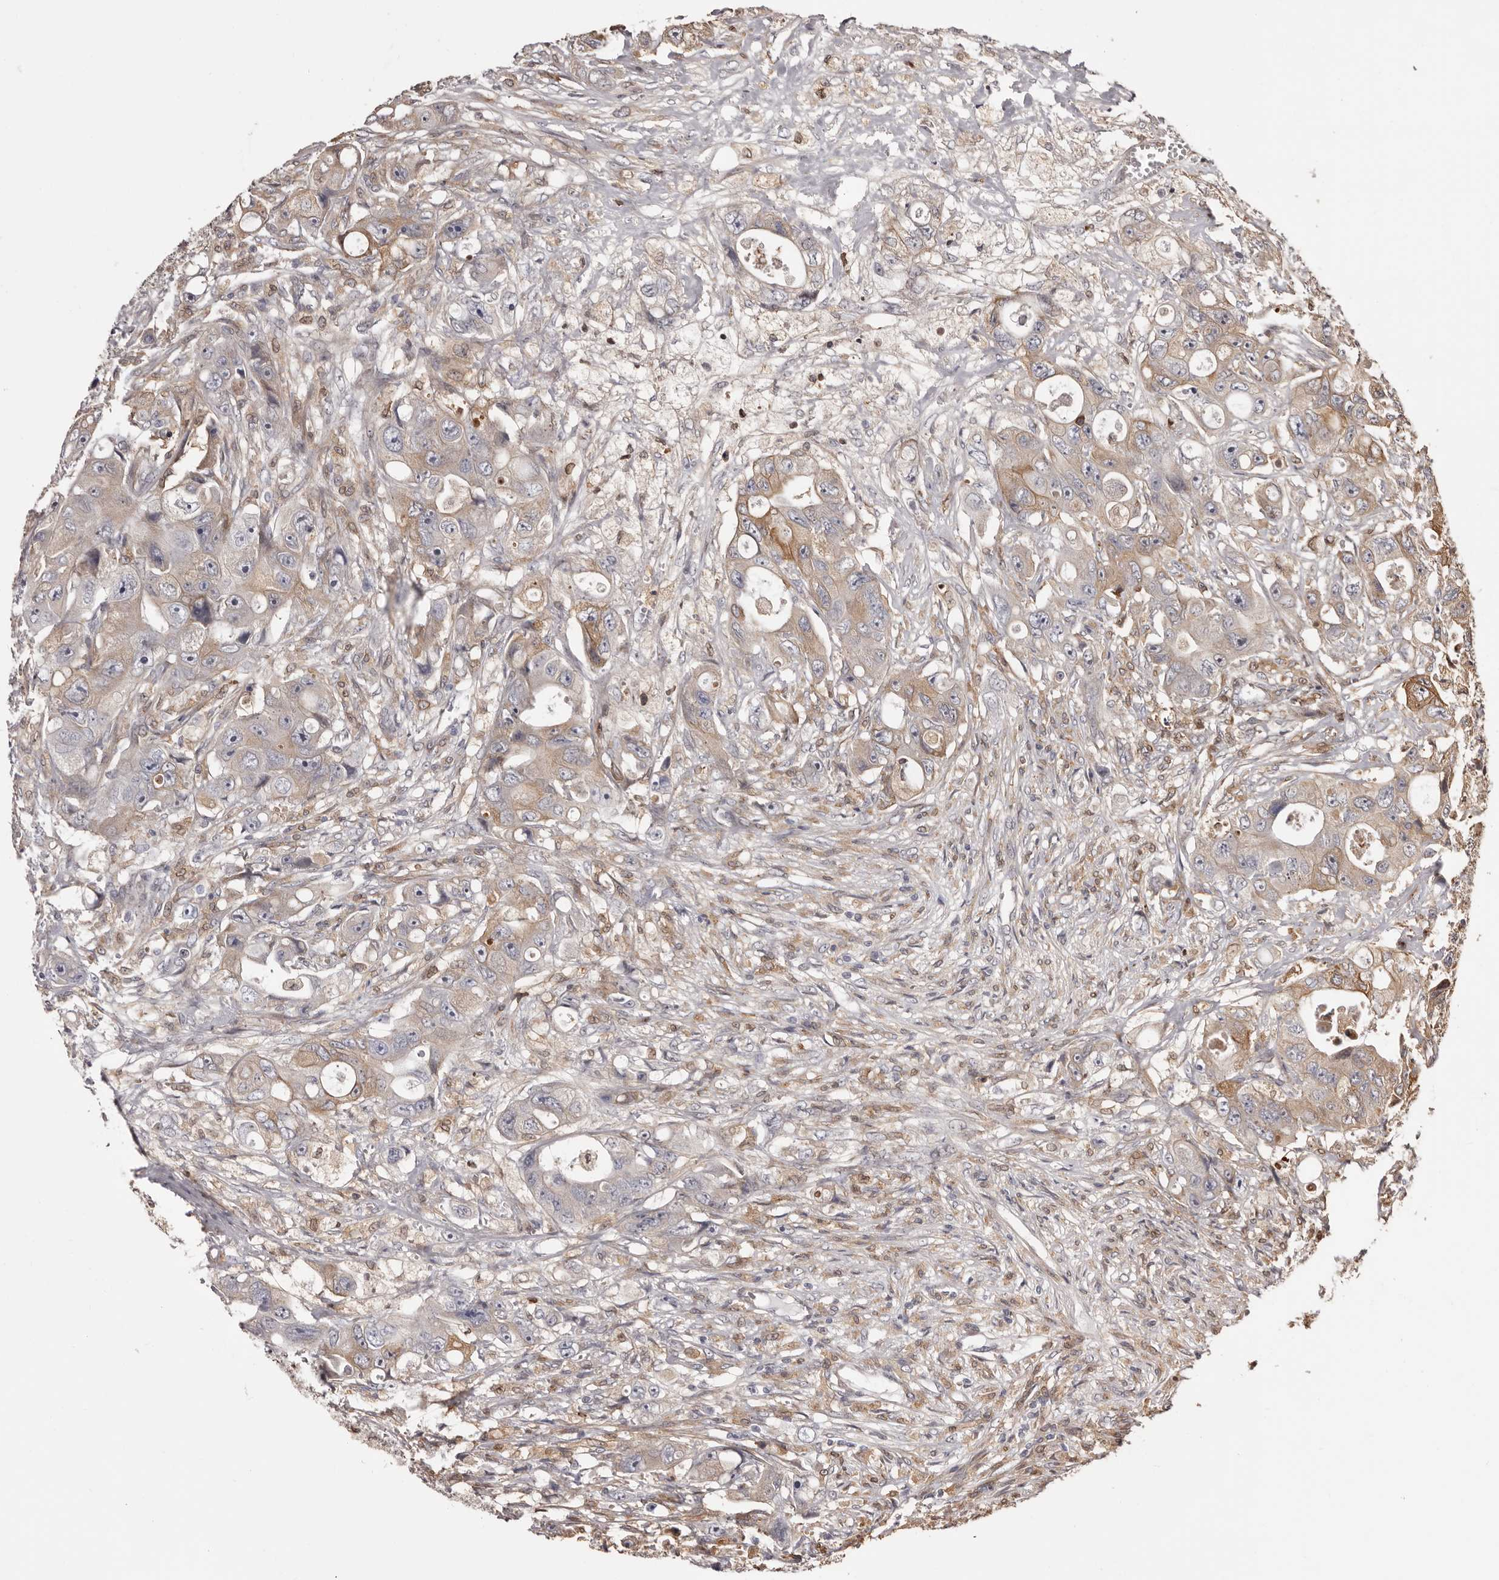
{"staining": {"intensity": "weak", "quantity": "25%-75%", "location": "cytoplasmic/membranous"}, "tissue": "colorectal cancer", "cell_type": "Tumor cells", "image_type": "cancer", "snomed": [{"axis": "morphology", "description": "Adenocarcinoma, NOS"}, {"axis": "topography", "description": "Colon"}], "caption": "About 25%-75% of tumor cells in adenocarcinoma (colorectal) reveal weak cytoplasmic/membranous protein staining as visualized by brown immunohistochemical staining.", "gene": "ZCCHC7", "patient": {"sex": "female", "age": 46}}